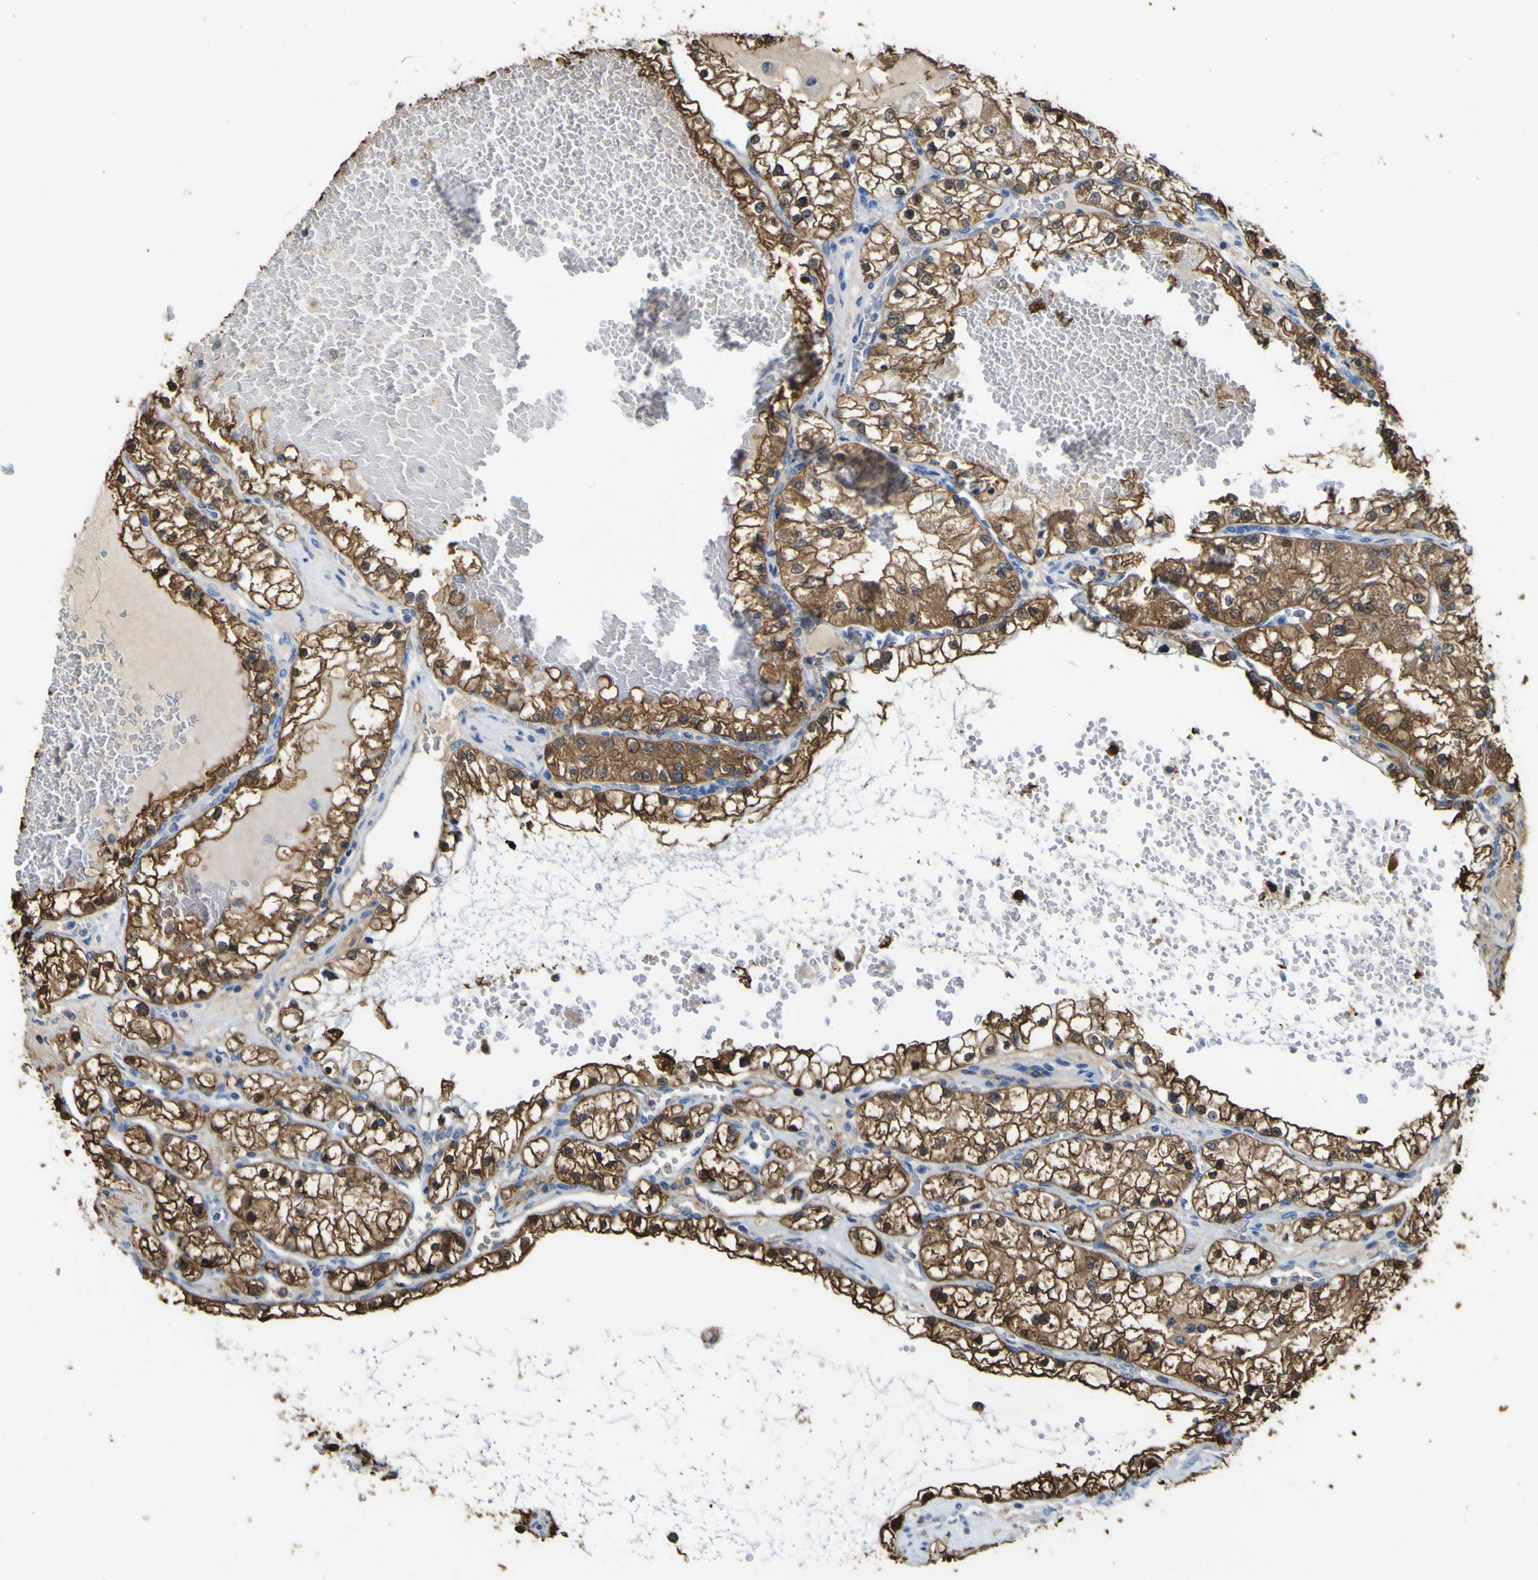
{"staining": {"intensity": "moderate", "quantity": ">75%", "location": "cytoplasmic/membranous,nuclear"}, "tissue": "renal cancer", "cell_type": "Tumor cells", "image_type": "cancer", "snomed": [{"axis": "morphology", "description": "Adenocarcinoma, NOS"}, {"axis": "topography", "description": "Kidney"}], "caption": "Renal adenocarcinoma was stained to show a protein in brown. There is medium levels of moderate cytoplasmic/membranous and nuclear staining in about >75% of tumor cells.", "gene": "ABHD3", "patient": {"sex": "male", "age": 68}}